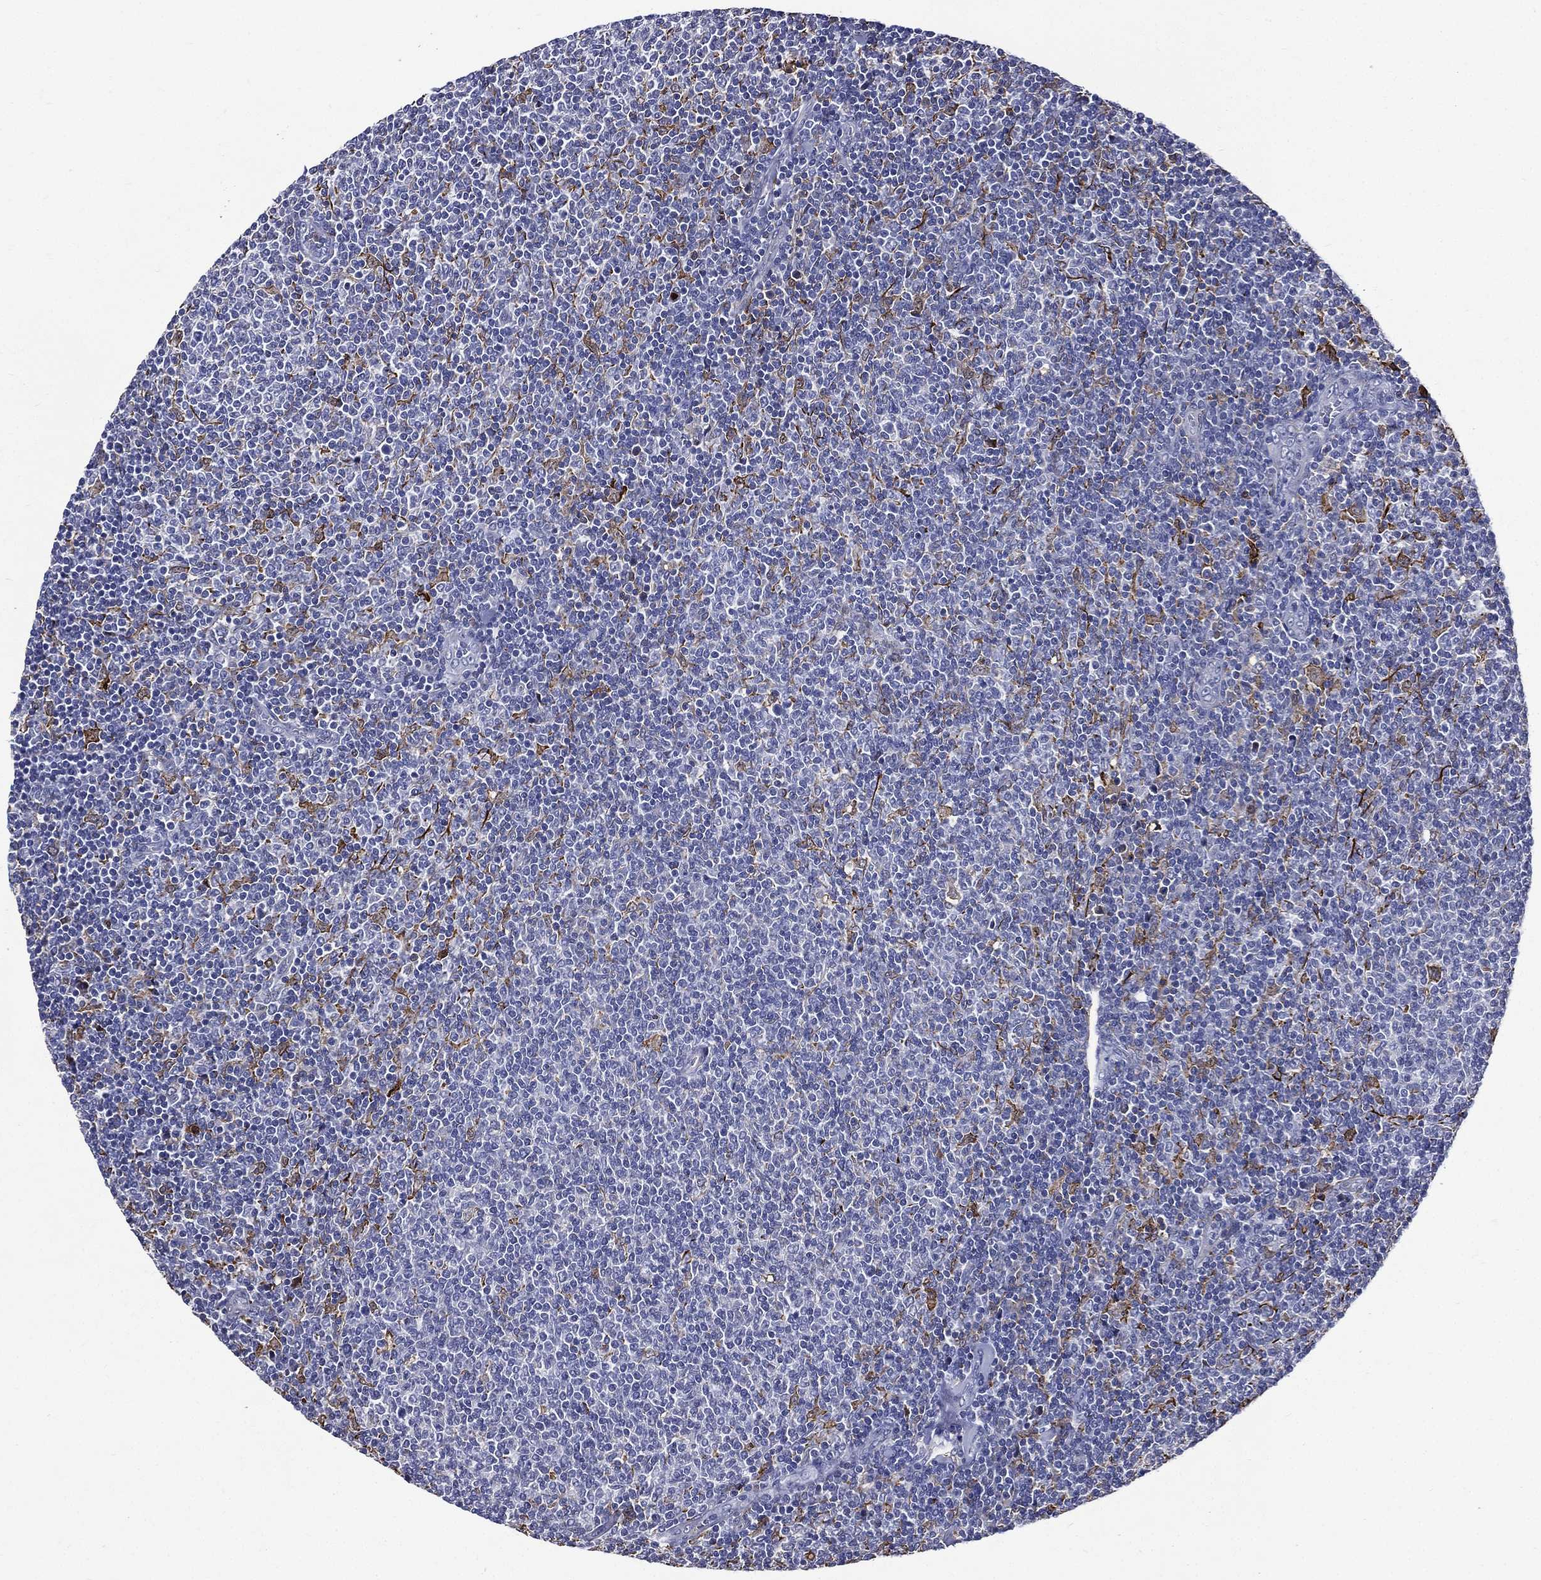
{"staining": {"intensity": "negative", "quantity": "none", "location": "none"}, "tissue": "lymphoma", "cell_type": "Tumor cells", "image_type": "cancer", "snomed": [{"axis": "morphology", "description": "Malignant lymphoma, non-Hodgkin's type, Low grade"}, {"axis": "topography", "description": "Lymph node"}], "caption": "This micrograph is of lymphoma stained with immunohistochemistry to label a protein in brown with the nuclei are counter-stained blue. There is no positivity in tumor cells.", "gene": "GPR171", "patient": {"sex": "male", "age": 52}}